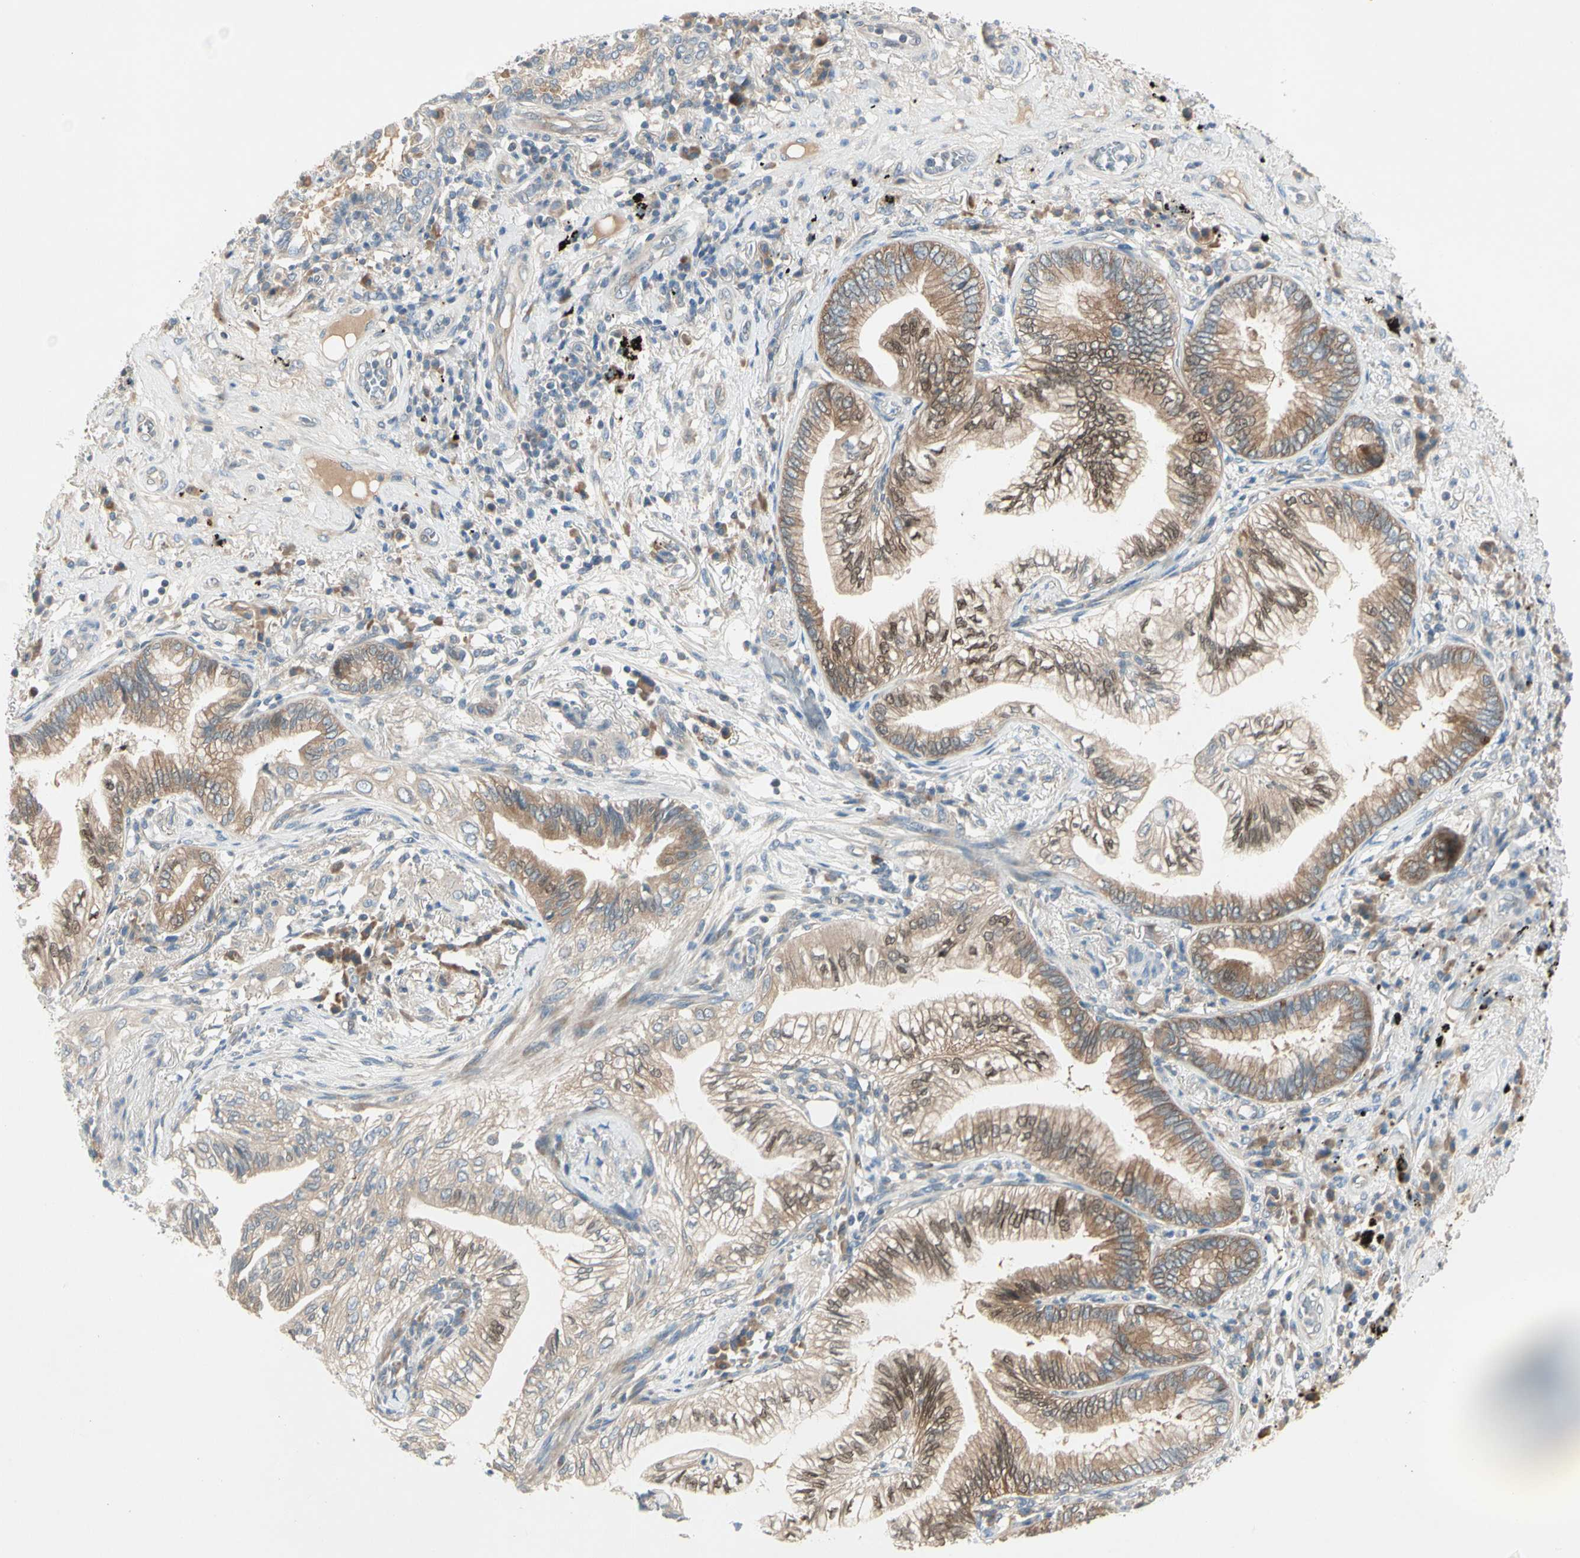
{"staining": {"intensity": "moderate", "quantity": ">75%", "location": "cytoplasmic/membranous,nuclear"}, "tissue": "lung cancer", "cell_type": "Tumor cells", "image_type": "cancer", "snomed": [{"axis": "morphology", "description": "Normal tissue, NOS"}, {"axis": "morphology", "description": "Adenocarcinoma, NOS"}, {"axis": "topography", "description": "Bronchus"}, {"axis": "topography", "description": "Lung"}], "caption": "A brown stain shows moderate cytoplasmic/membranous and nuclear positivity of a protein in human lung cancer tumor cells.", "gene": "IL1R1", "patient": {"sex": "female", "age": 70}}